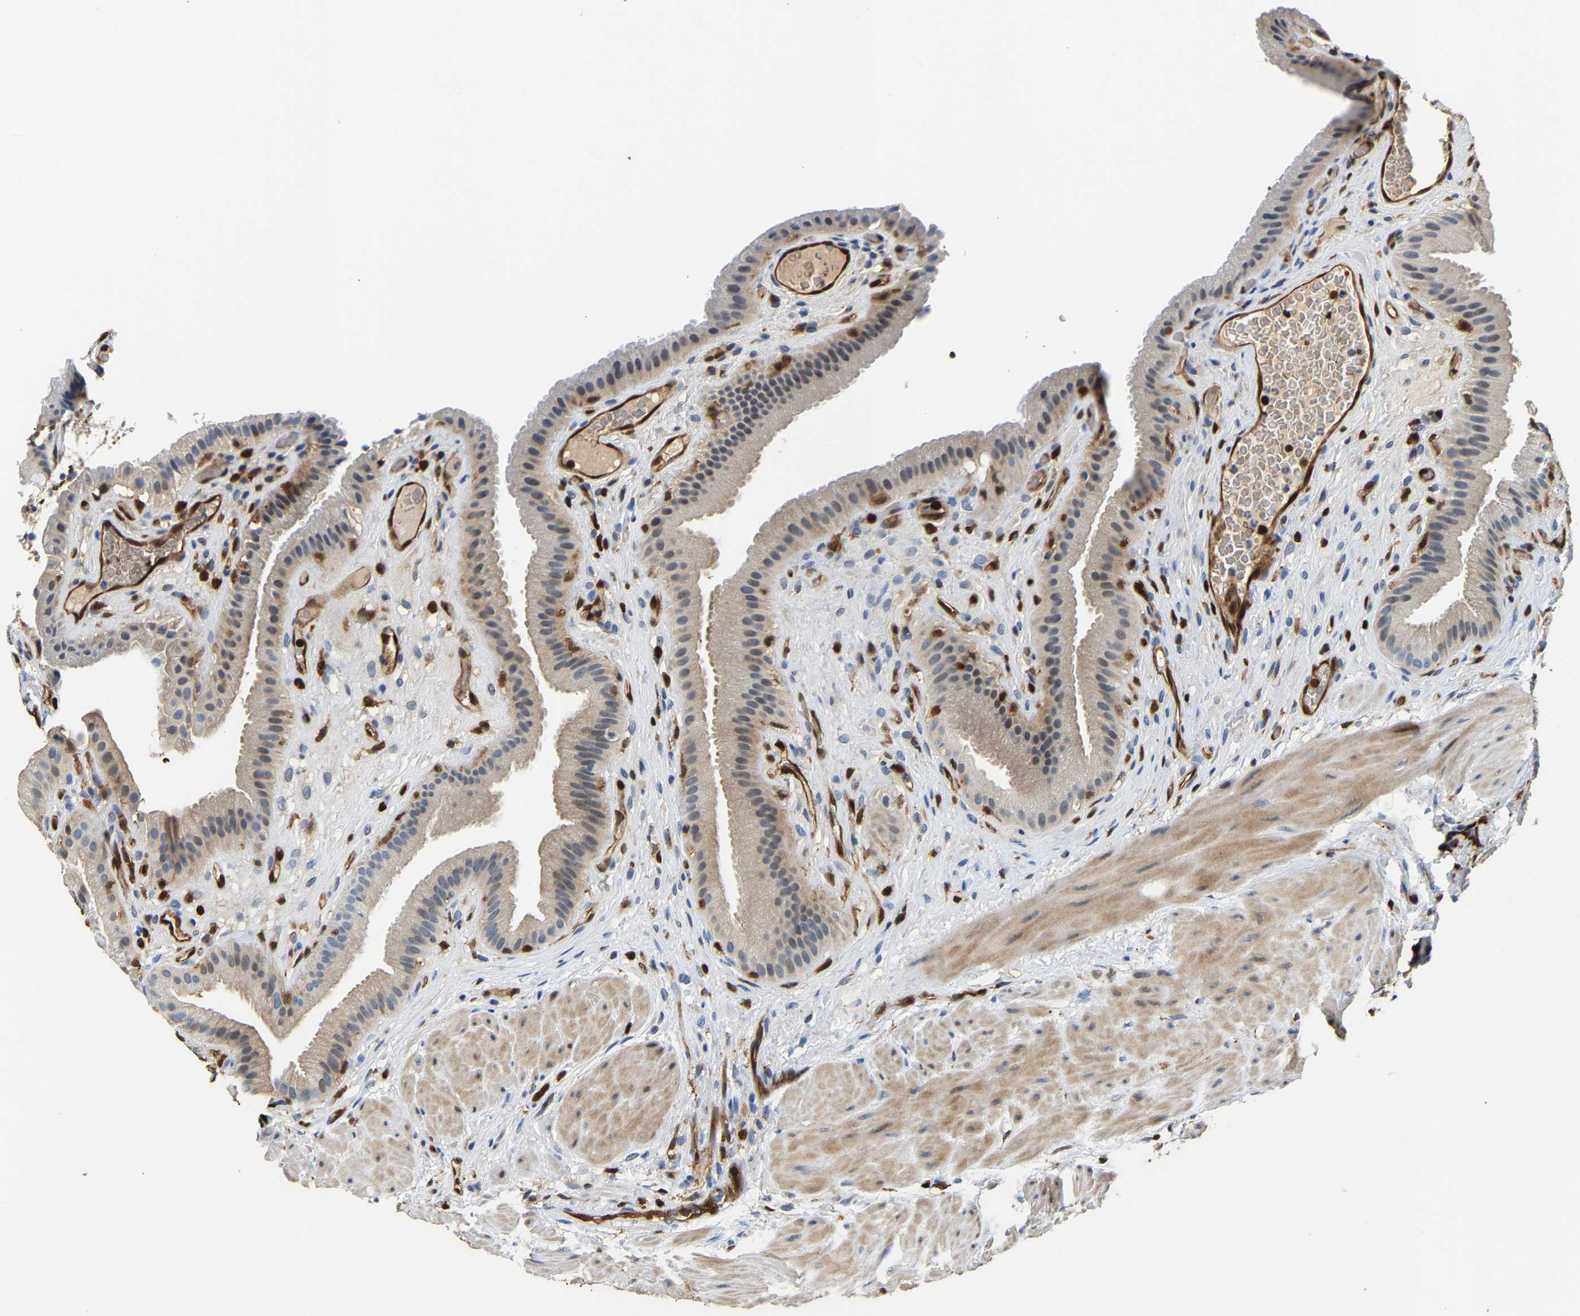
{"staining": {"intensity": "negative", "quantity": "none", "location": "none"}, "tissue": "gallbladder", "cell_type": "Glandular cells", "image_type": "normal", "snomed": [{"axis": "morphology", "description": "Normal tissue, NOS"}, {"axis": "topography", "description": "Gallbladder"}], "caption": "IHC of normal human gallbladder demonstrates no positivity in glandular cells.", "gene": "GIMAP7", "patient": {"sex": "male", "age": 49}}